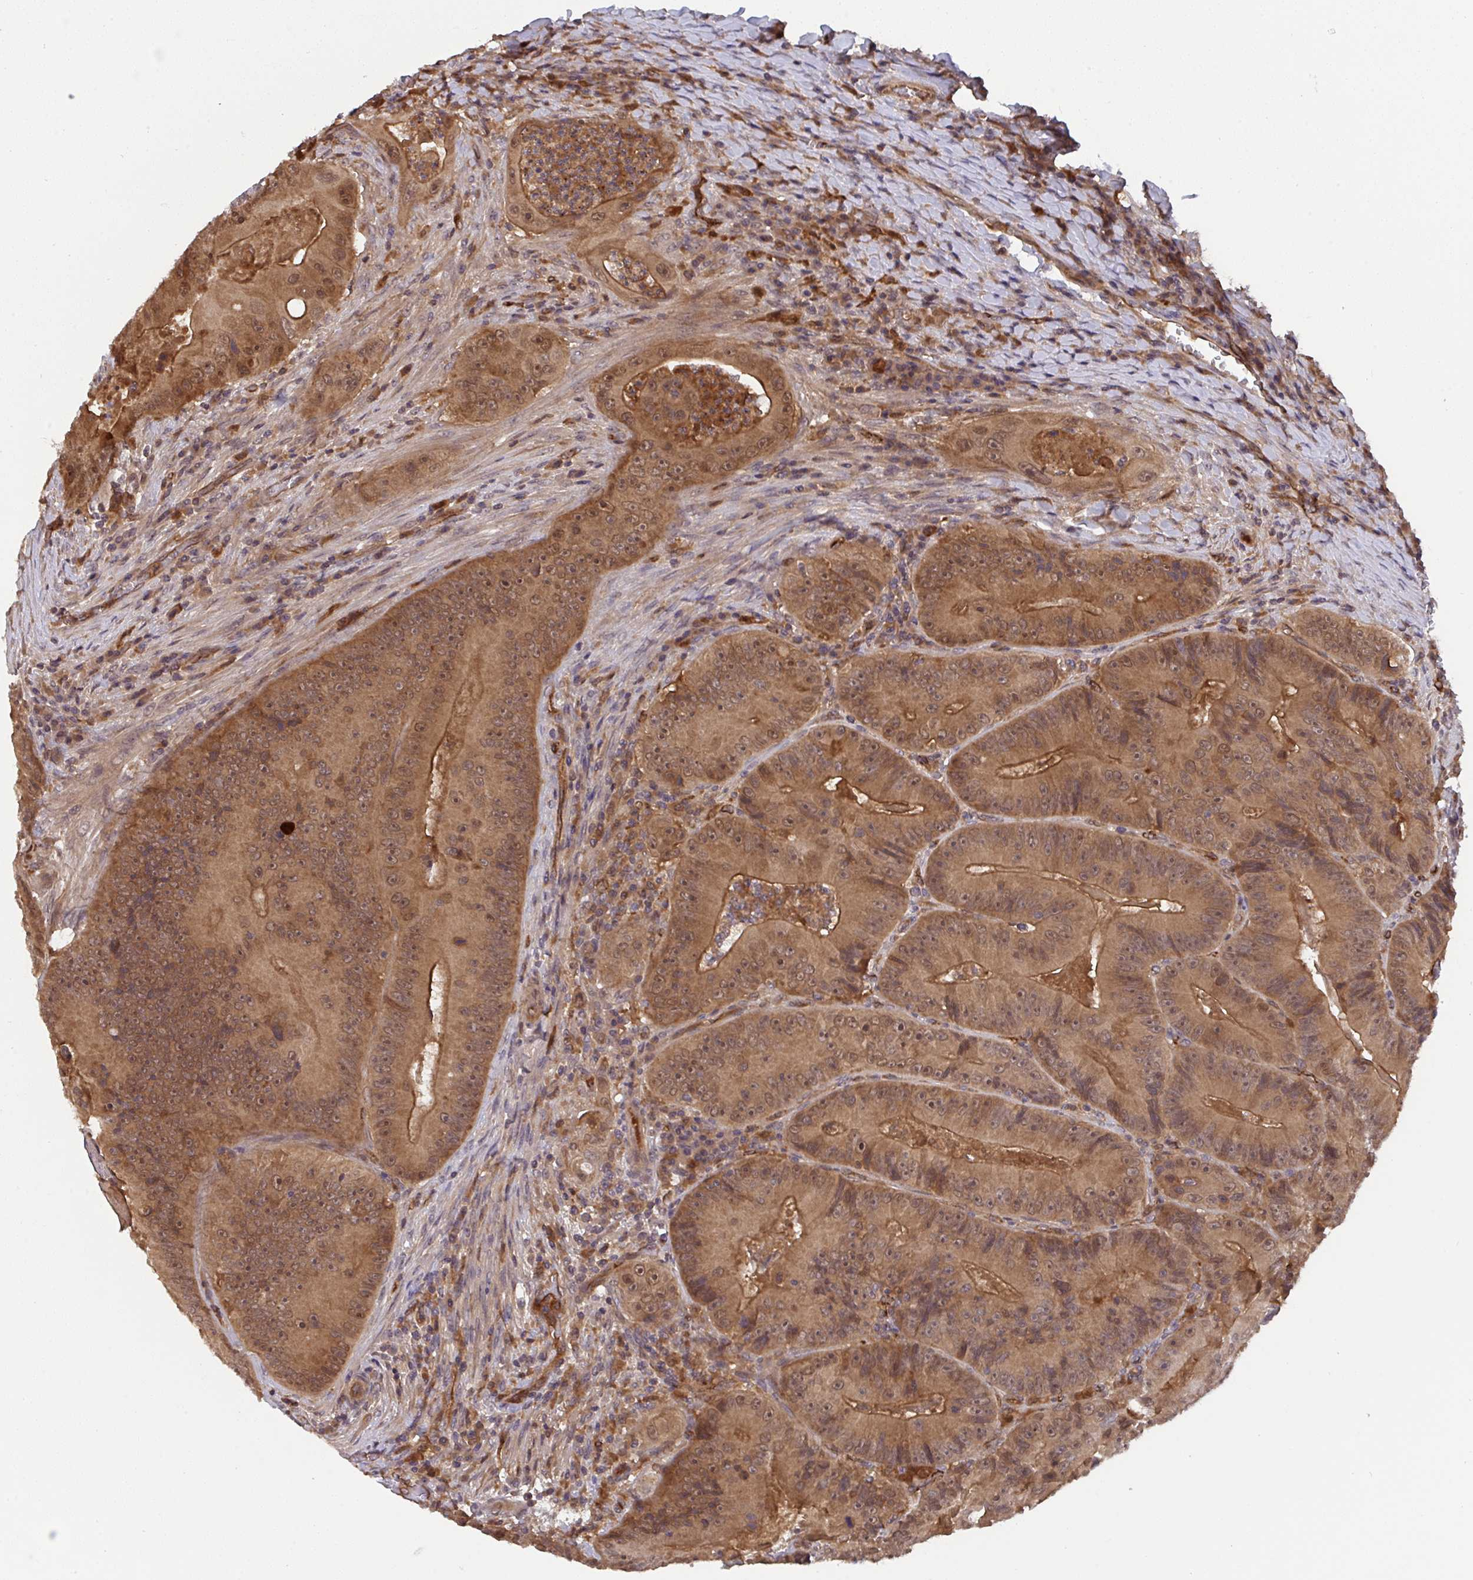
{"staining": {"intensity": "moderate", "quantity": ">75%", "location": "cytoplasmic/membranous,nuclear"}, "tissue": "colorectal cancer", "cell_type": "Tumor cells", "image_type": "cancer", "snomed": [{"axis": "morphology", "description": "Adenocarcinoma, NOS"}, {"axis": "topography", "description": "Colon"}], "caption": "A brown stain highlights moderate cytoplasmic/membranous and nuclear staining of a protein in colorectal cancer (adenocarcinoma) tumor cells. The staining was performed using DAB (3,3'-diaminobenzidine), with brown indicating positive protein expression. Nuclei are stained blue with hematoxylin.", "gene": "TIGAR", "patient": {"sex": "female", "age": 86}}